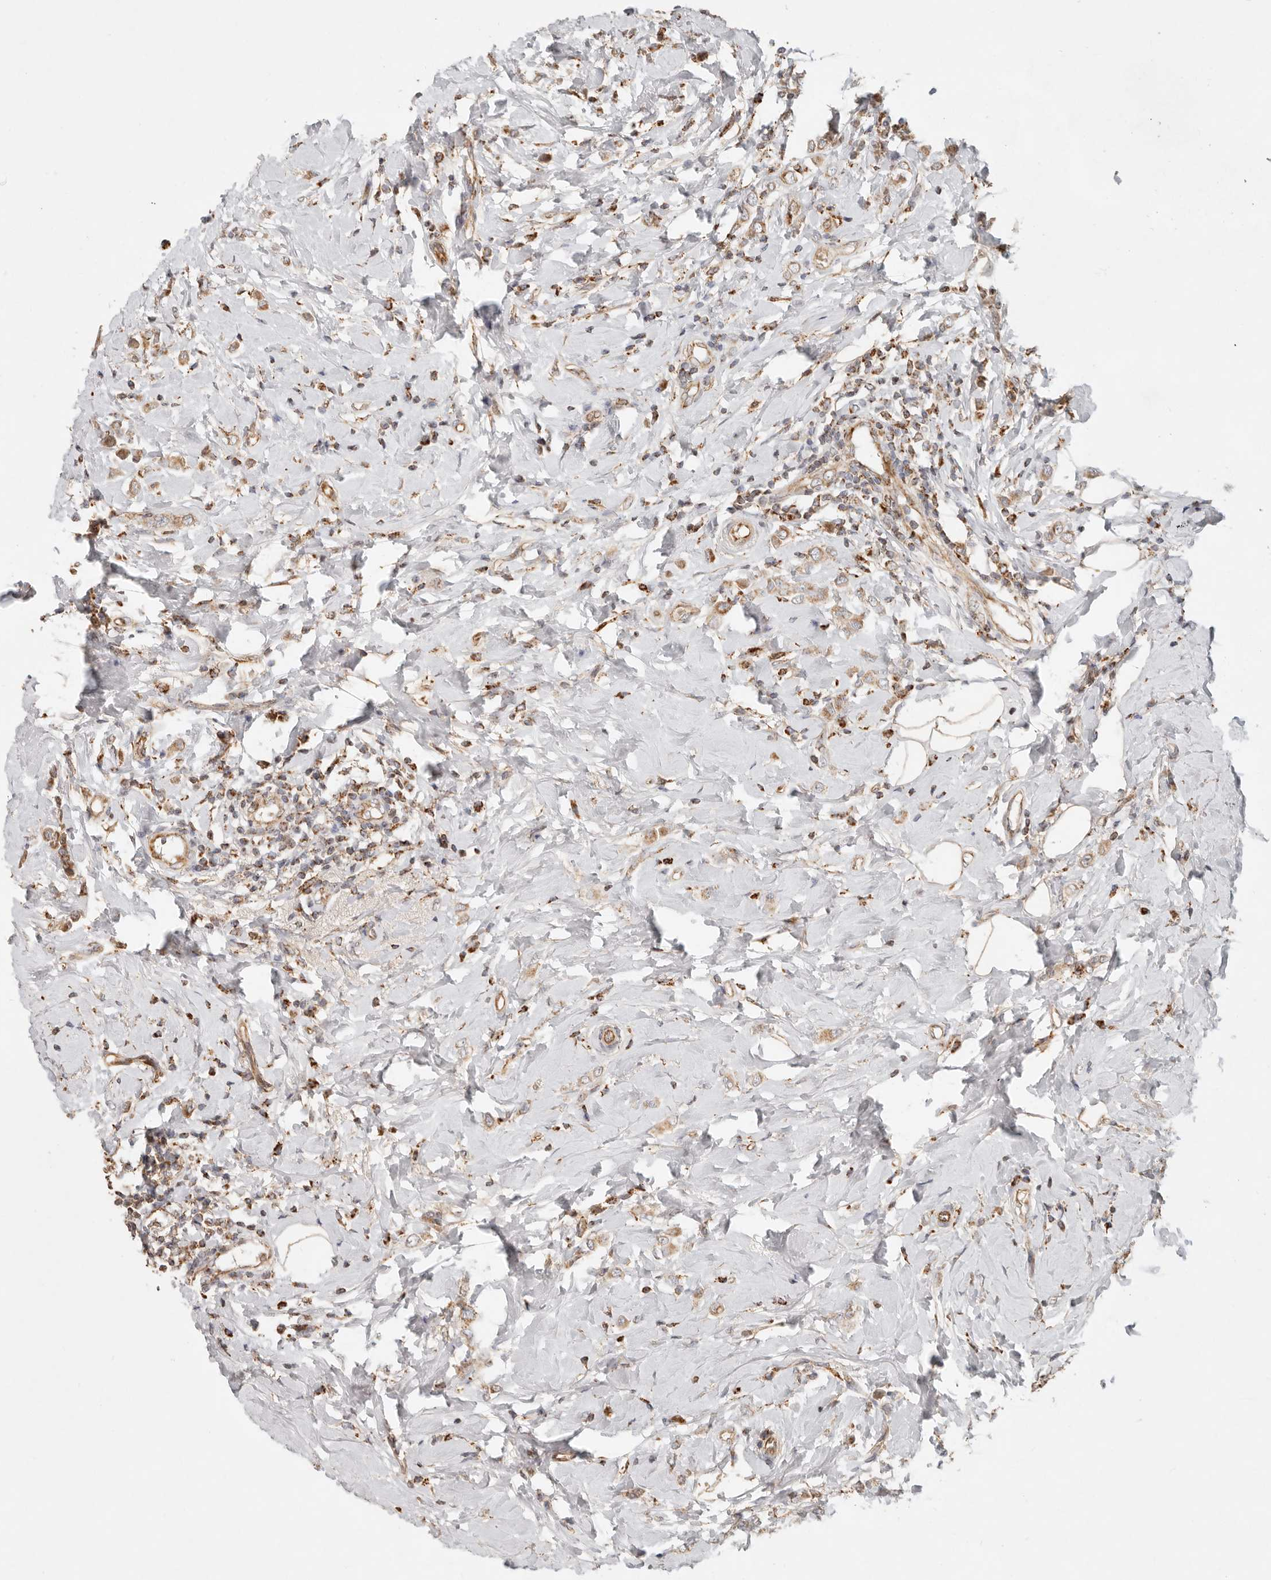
{"staining": {"intensity": "moderate", "quantity": ">75%", "location": "cytoplasmic/membranous"}, "tissue": "breast cancer", "cell_type": "Tumor cells", "image_type": "cancer", "snomed": [{"axis": "morphology", "description": "Lobular carcinoma"}, {"axis": "topography", "description": "Breast"}], "caption": "The photomicrograph reveals a brown stain indicating the presence of a protein in the cytoplasmic/membranous of tumor cells in breast cancer (lobular carcinoma). The protein of interest is stained brown, and the nuclei are stained in blue (DAB (3,3'-diaminobenzidine) IHC with brightfield microscopy, high magnification).", "gene": "ARHGEF10L", "patient": {"sex": "female", "age": 47}}